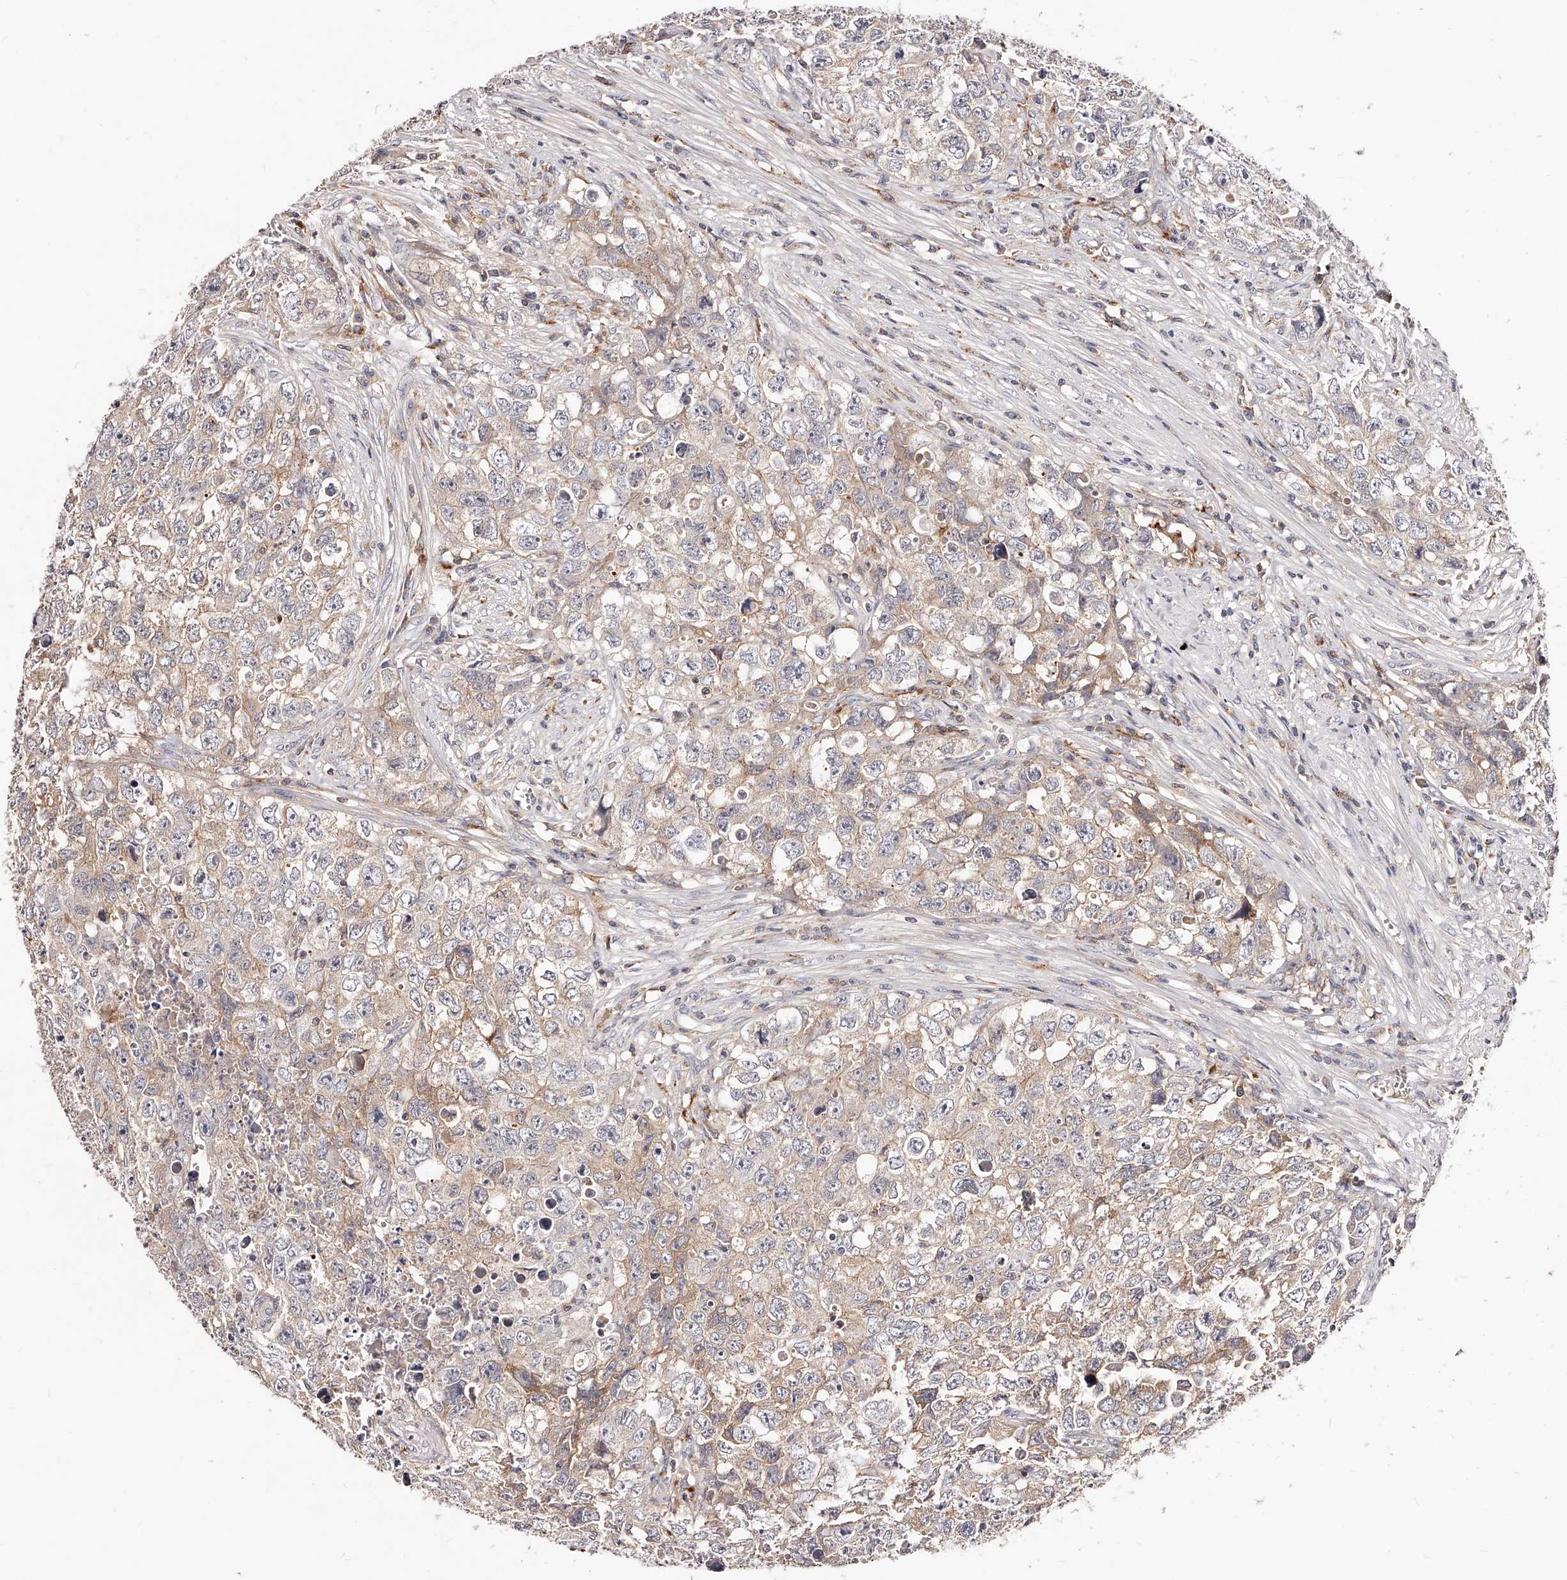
{"staining": {"intensity": "weak", "quantity": "<25%", "location": "cytoplasmic/membranous"}, "tissue": "testis cancer", "cell_type": "Tumor cells", "image_type": "cancer", "snomed": [{"axis": "morphology", "description": "Seminoma, NOS"}, {"axis": "morphology", "description": "Carcinoma, Embryonal, NOS"}, {"axis": "topography", "description": "Testis"}], "caption": "The micrograph displays no staining of tumor cells in testis embryonal carcinoma.", "gene": "PHACTR1", "patient": {"sex": "male", "age": 43}}